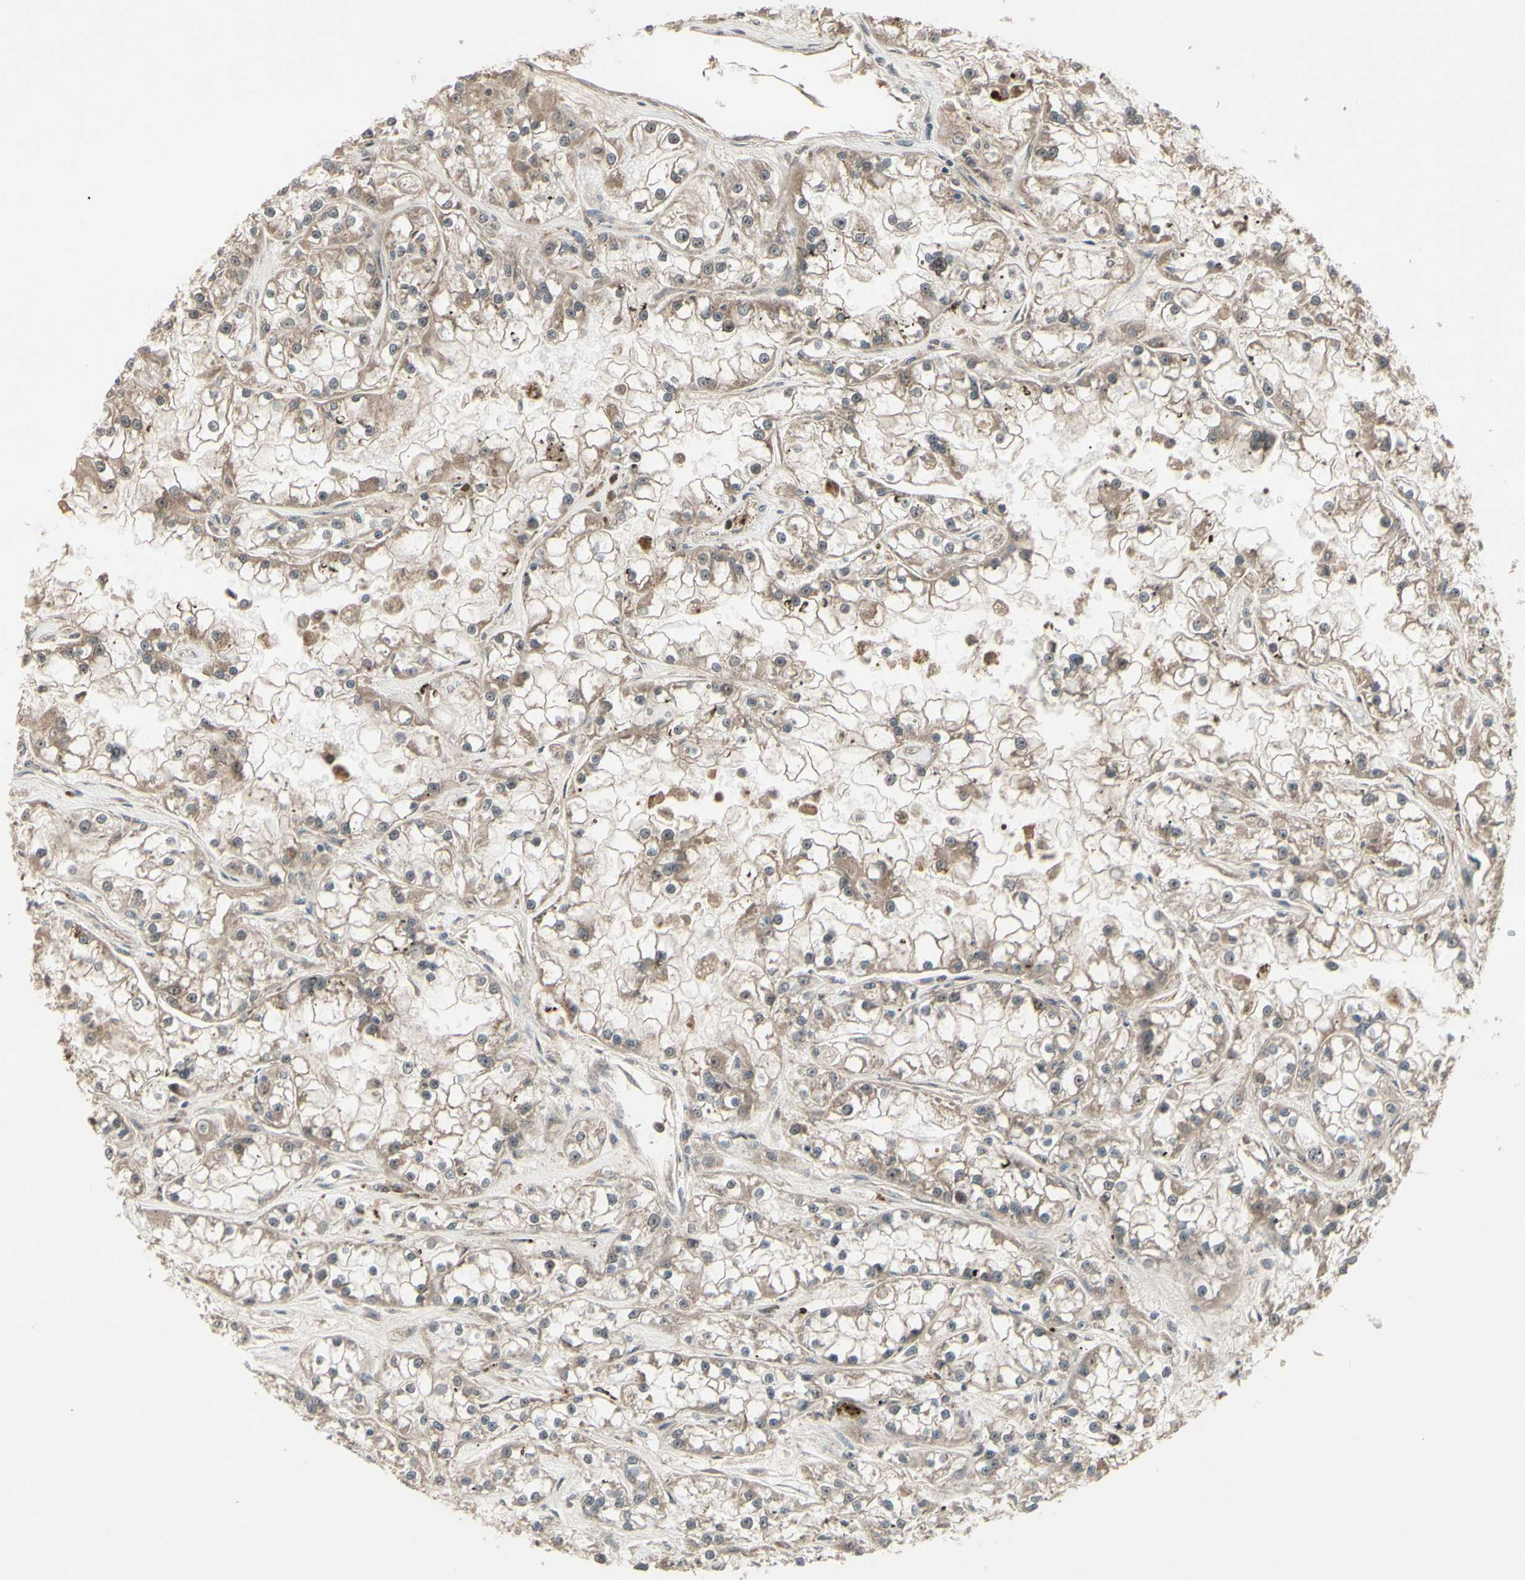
{"staining": {"intensity": "weak", "quantity": "25%-75%", "location": "cytoplasmic/membranous"}, "tissue": "renal cancer", "cell_type": "Tumor cells", "image_type": "cancer", "snomed": [{"axis": "morphology", "description": "Adenocarcinoma, NOS"}, {"axis": "topography", "description": "Kidney"}], "caption": "DAB (3,3'-diaminobenzidine) immunohistochemical staining of human adenocarcinoma (renal) reveals weak cytoplasmic/membranous protein expression in about 25%-75% of tumor cells.", "gene": "MLF2", "patient": {"sex": "female", "age": 52}}